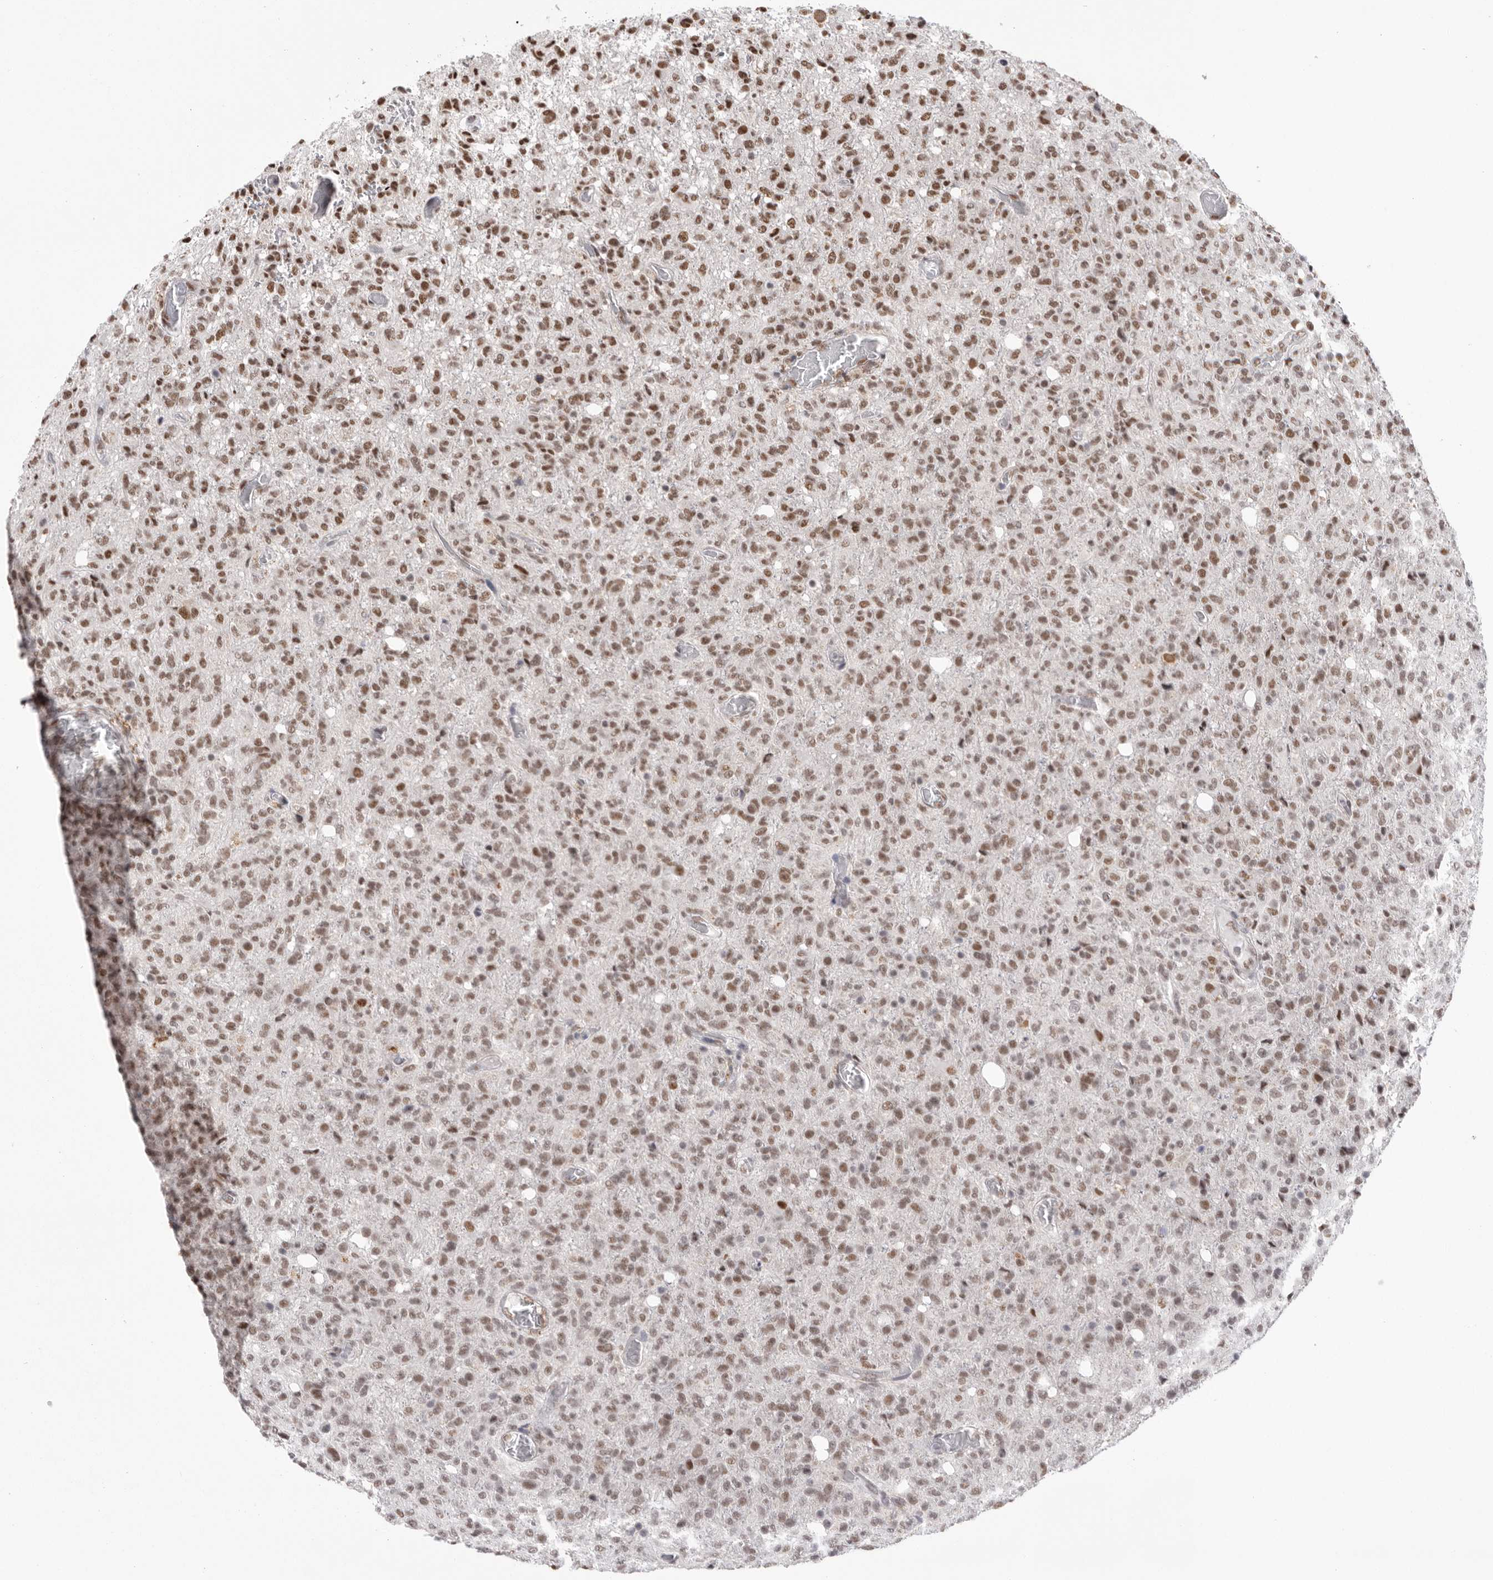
{"staining": {"intensity": "moderate", "quantity": ">75%", "location": "nuclear"}, "tissue": "glioma", "cell_type": "Tumor cells", "image_type": "cancer", "snomed": [{"axis": "morphology", "description": "Glioma, malignant, High grade"}, {"axis": "topography", "description": "Brain"}], "caption": "A brown stain shows moderate nuclear positivity of a protein in high-grade glioma (malignant) tumor cells. (DAB IHC with brightfield microscopy, high magnification).", "gene": "BCLAF3", "patient": {"sex": "female", "age": 57}}